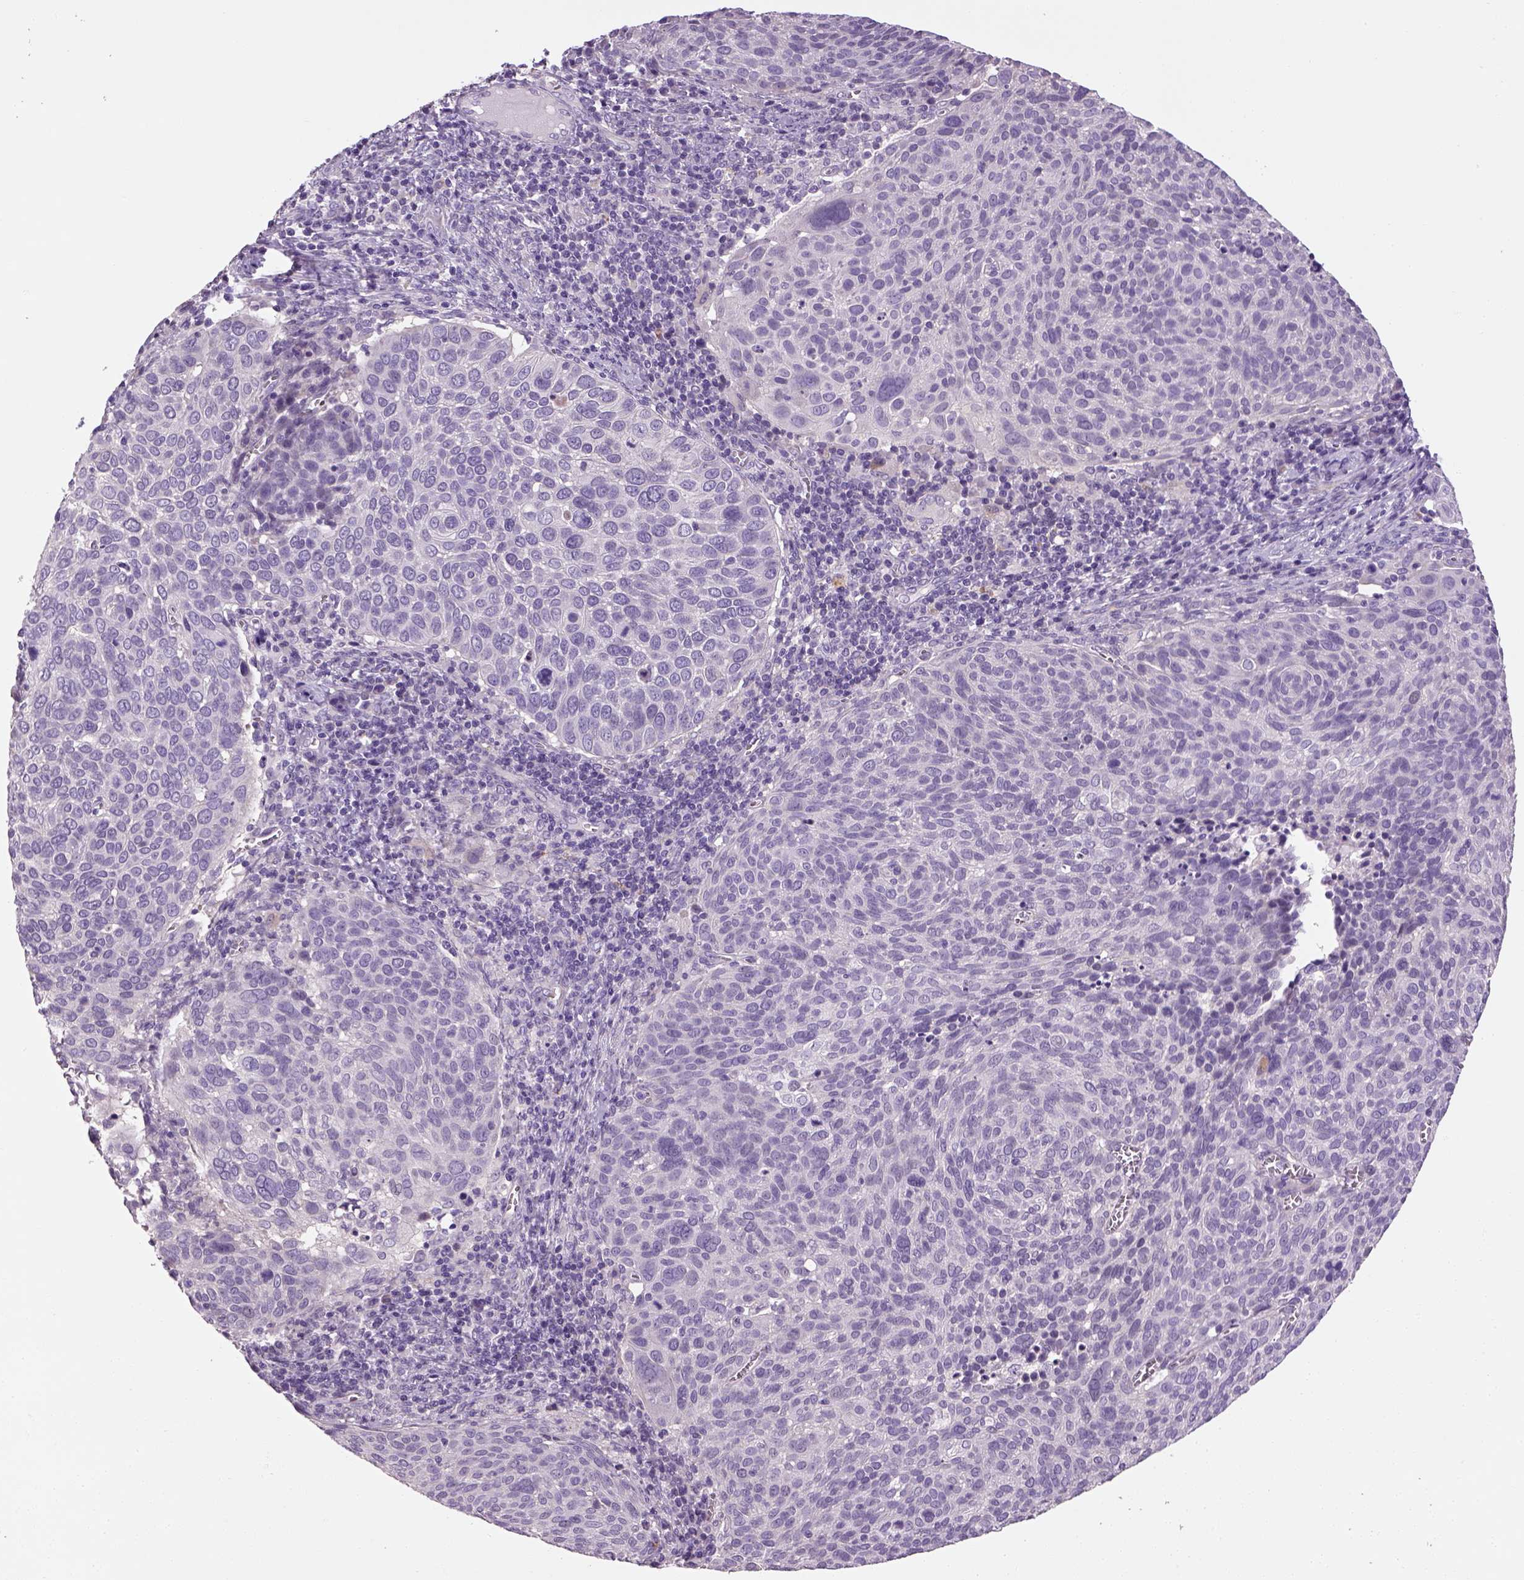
{"staining": {"intensity": "negative", "quantity": "none", "location": "none"}, "tissue": "cervical cancer", "cell_type": "Tumor cells", "image_type": "cancer", "snomed": [{"axis": "morphology", "description": "Squamous cell carcinoma, NOS"}, {"axis": "topography", "description": "Cervix"}], "caption": "This is a image of immunohistochemistry (IHC) staining of cervical squamous cell carcinoma, which shows no staining in tumor cells. The staining was performed using DAB to visualize the protein expression in brown, while the nuclei were stained in blue with hematoxylin (Magnification: 20x).", "gene": "ELOVL3", "patient": {"sex": "female", "age": 39}}